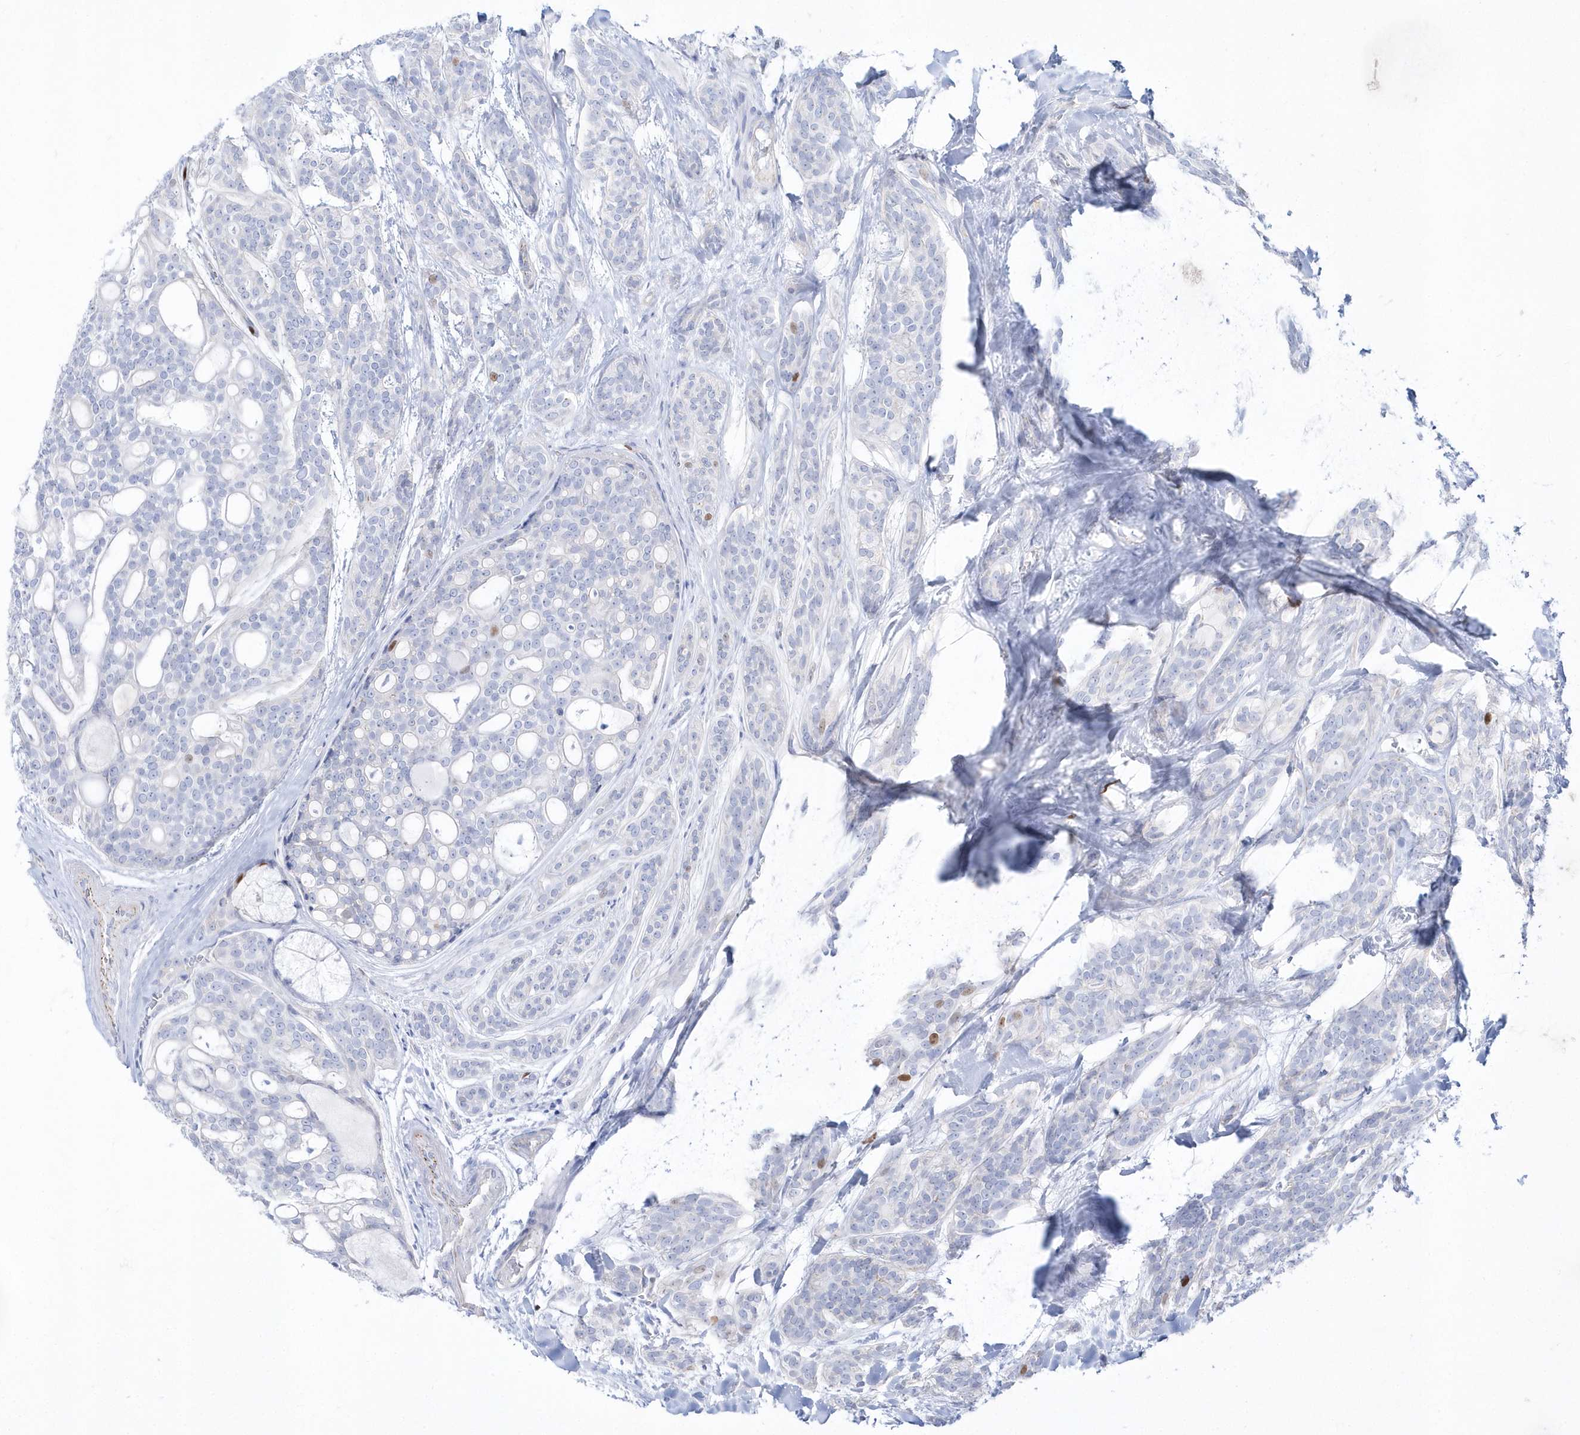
{"staining": {"intensity": "moderate", "quantity": "<25%", "location": "nuclear"}, "tissue": "head and neck cancer", "cell_type": "Tumor cells", "image_type": "cancer", "snomed": [{"axis": "morphology", "description": "Adenocarcinoma, NOS"}, {"axis": "topography", "description": "Head-Neck"}], "caption": "Protein expression analysis of adenocarcinoma (head and neck) shows moderate nuclear expression in approximately <25% of tumor cells. The staining was performed using DAB, with brown indicating positive protein expression. Nuclei are stained blue with hematoxylin.", "gene": "TMCO6", "patient": {"sex": "male", "age": 66}}